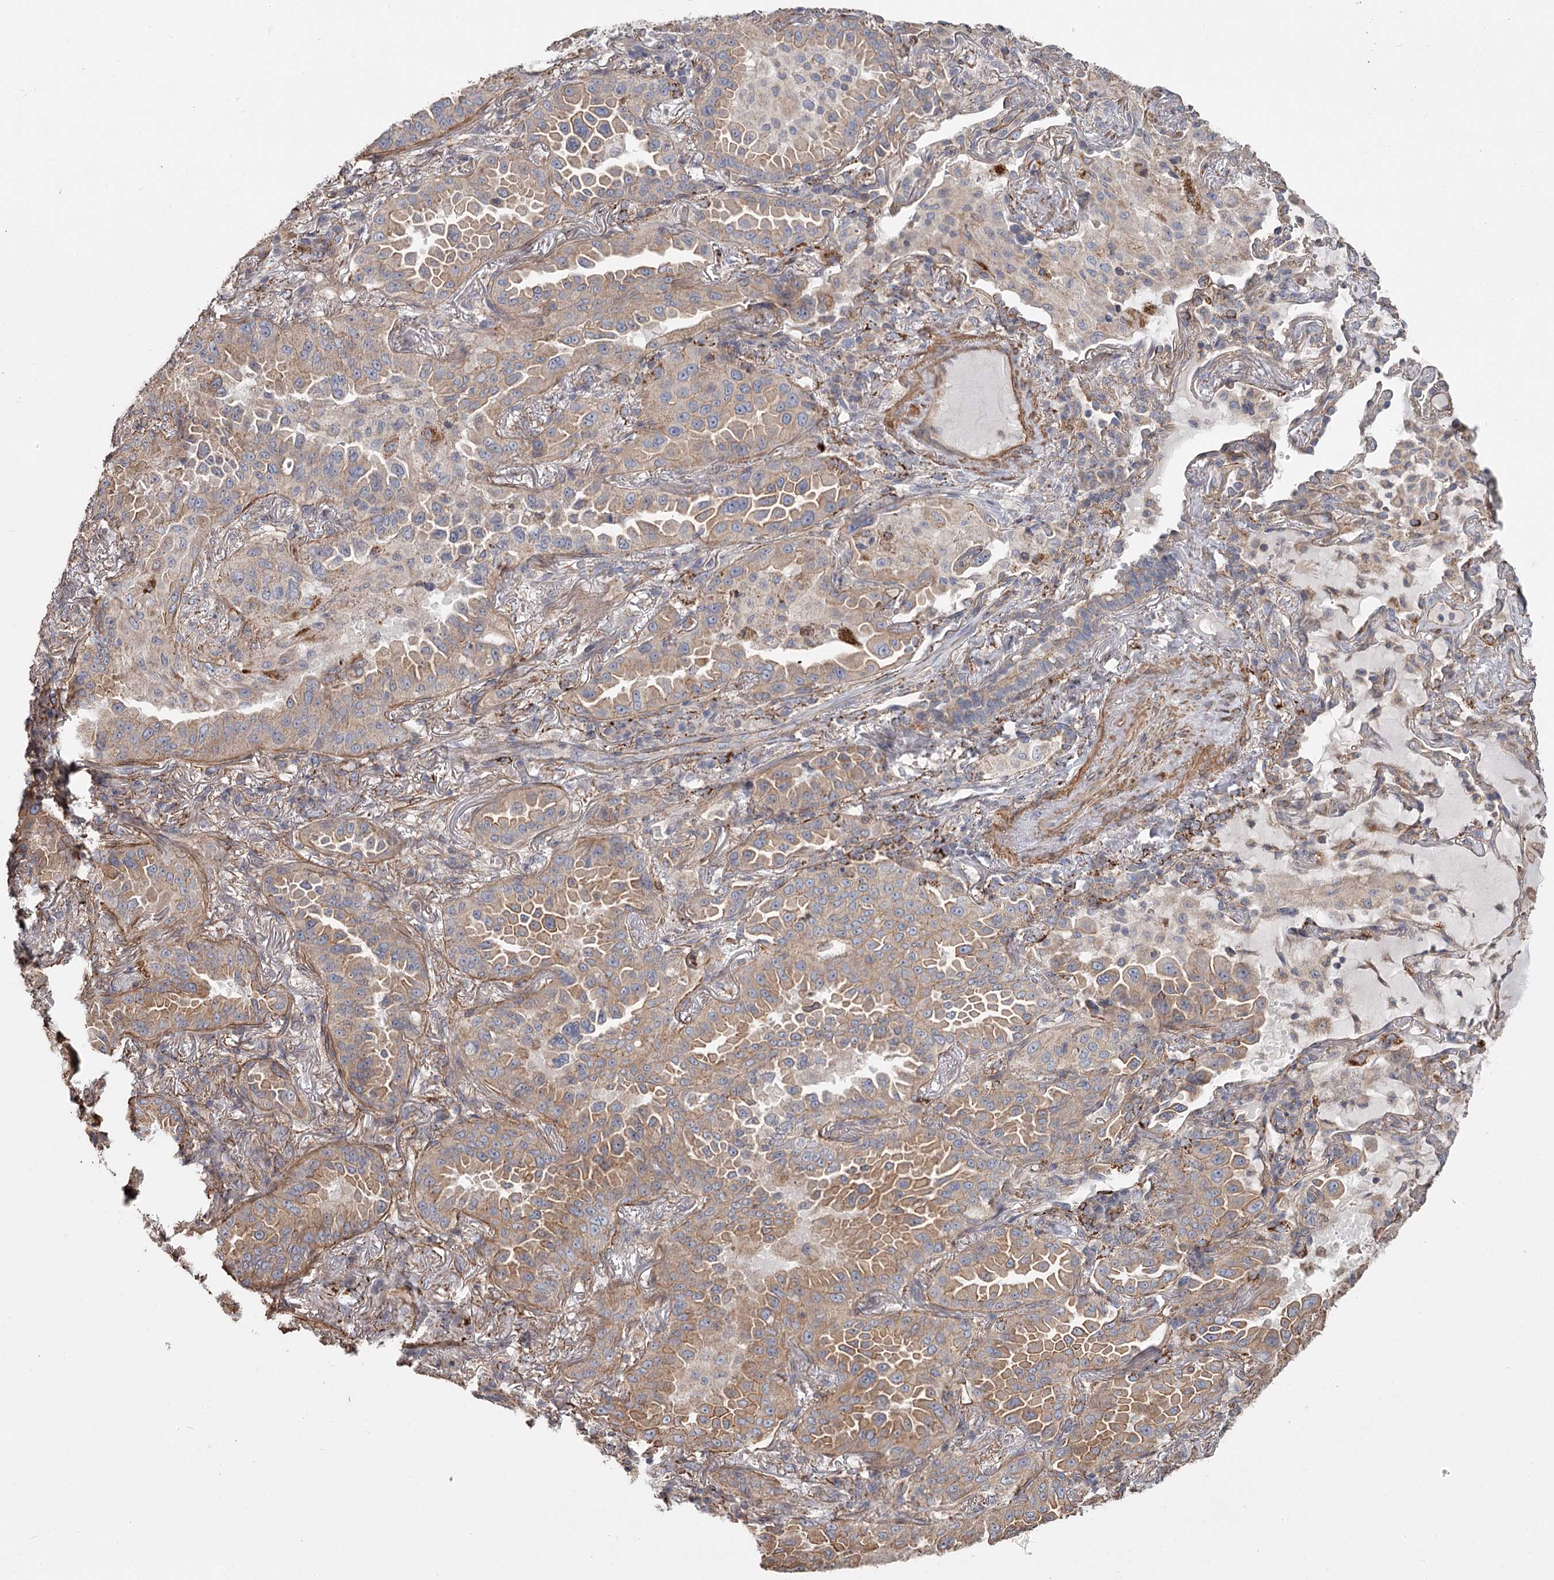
{"staining": {"intensity": "weak", "quantity": ">75%", "location": "cytoplasmic/membranous"}, "tissue": "lung cancer", "cell_type": "Tumor cells", "image_type": "cancer", "snomed": [{"axis": "morphology", "description": "Adenocarcinoma, NOS"}, {"axis": "topography", "description": "Lung"}], "caption": "DAB immunohistochemical staining of human lung adenocarcinoma exhibits weak cytoplasmic/membranous protein staining in approximately >75% of tumor cells.", "gene": "DHRS9", "patient": {"sex": "female", "age": 69}}